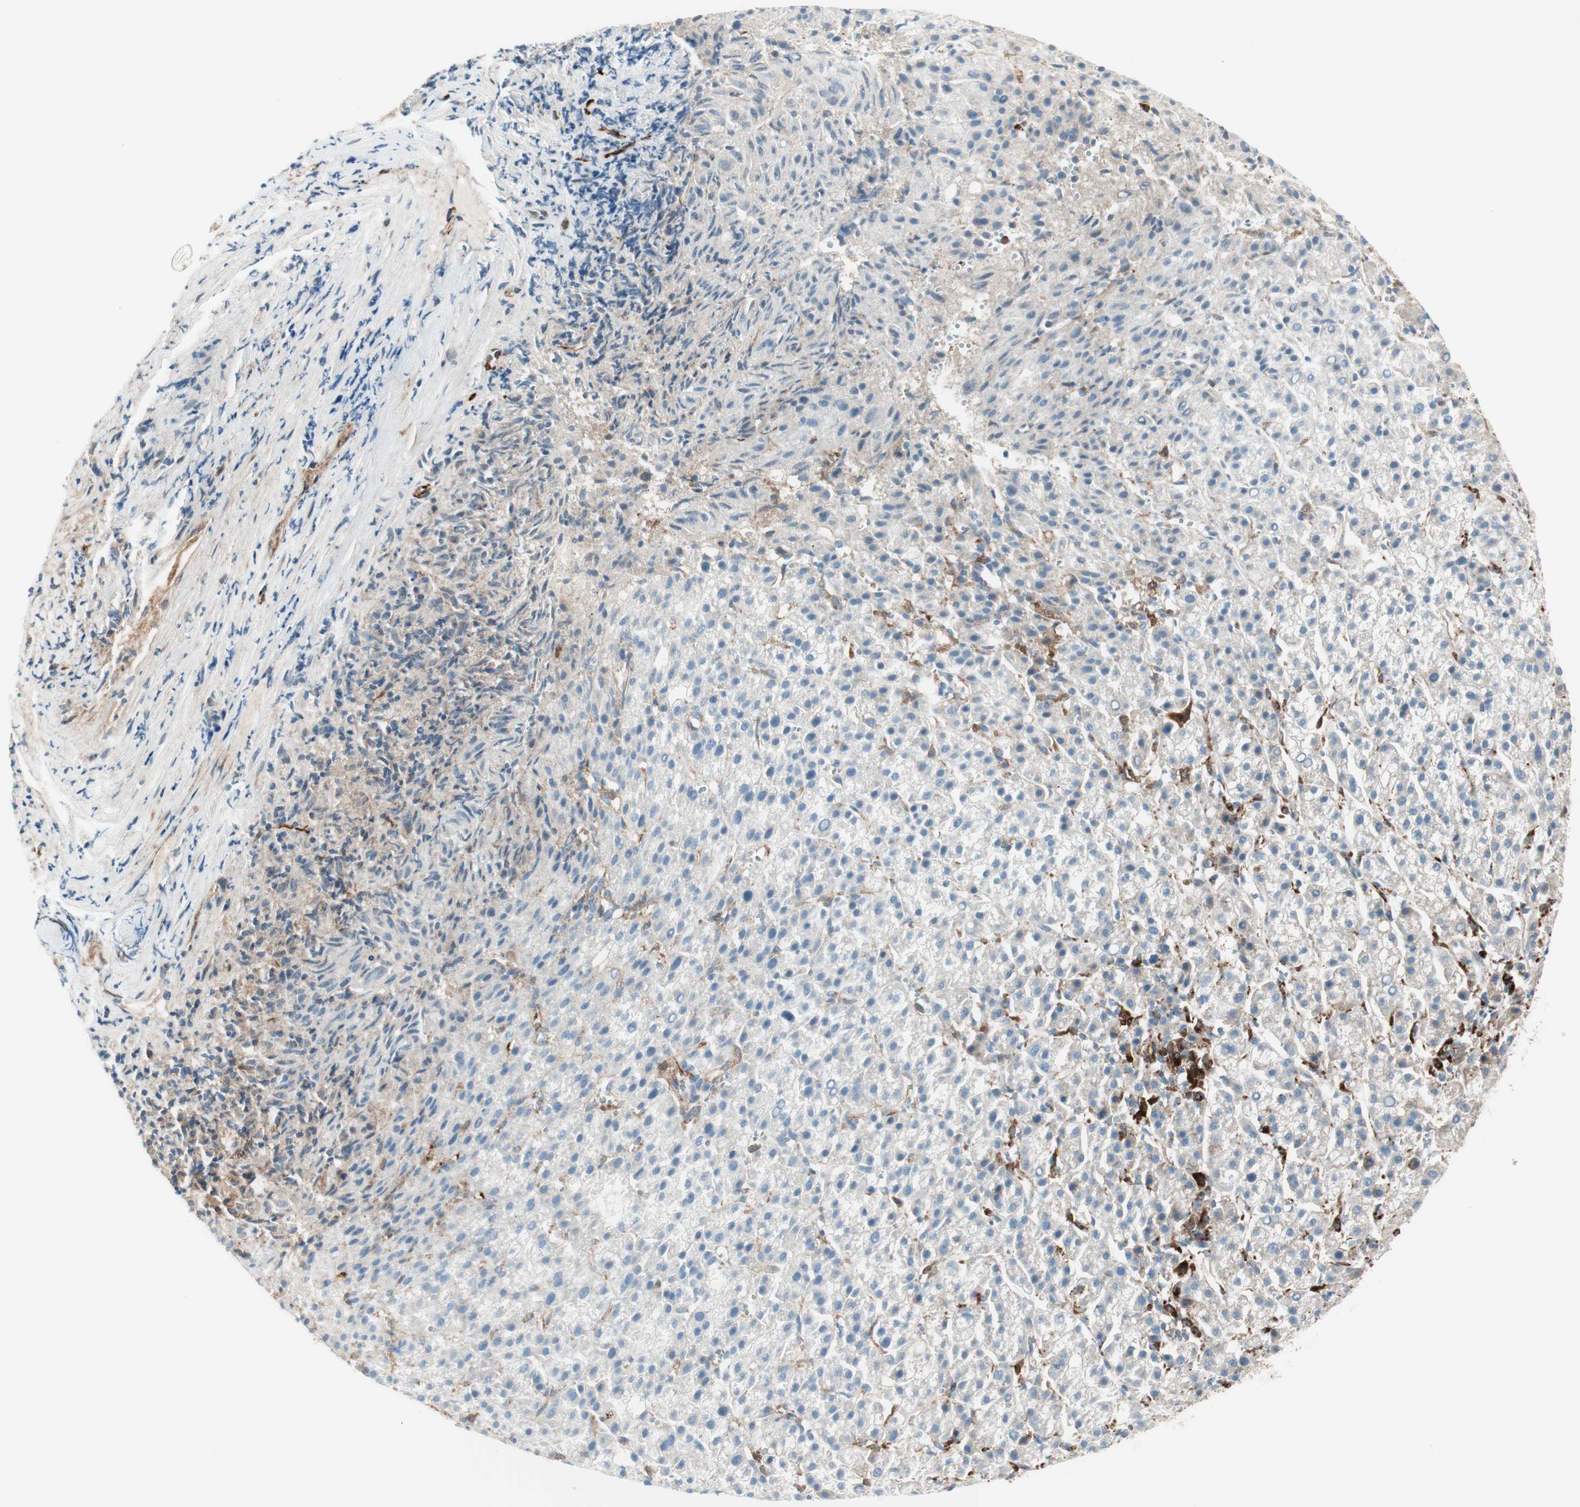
{"staining": {"intensity": "negative", "quantity": "none", "location": "none"}, "tissue": "liver cancer", "cell_type": "Tumor cells", "image_type": "cancer", "snomed": [{"axis": "morphology", "description": "Carcinoma, Hepatocellular, NOS"}, {"axis": "topography", "description": "Liver"}], "caption": "An immunohistochemistry (IHC) micrograph of liver cancer (hepatocellular carcinoma) is shown. There is no staining in tumor cells of liver cancer (hepatocellular carcinoma).", "gene": "ATP6V1G1", "patient": {"sex": "female", "age": 58}}